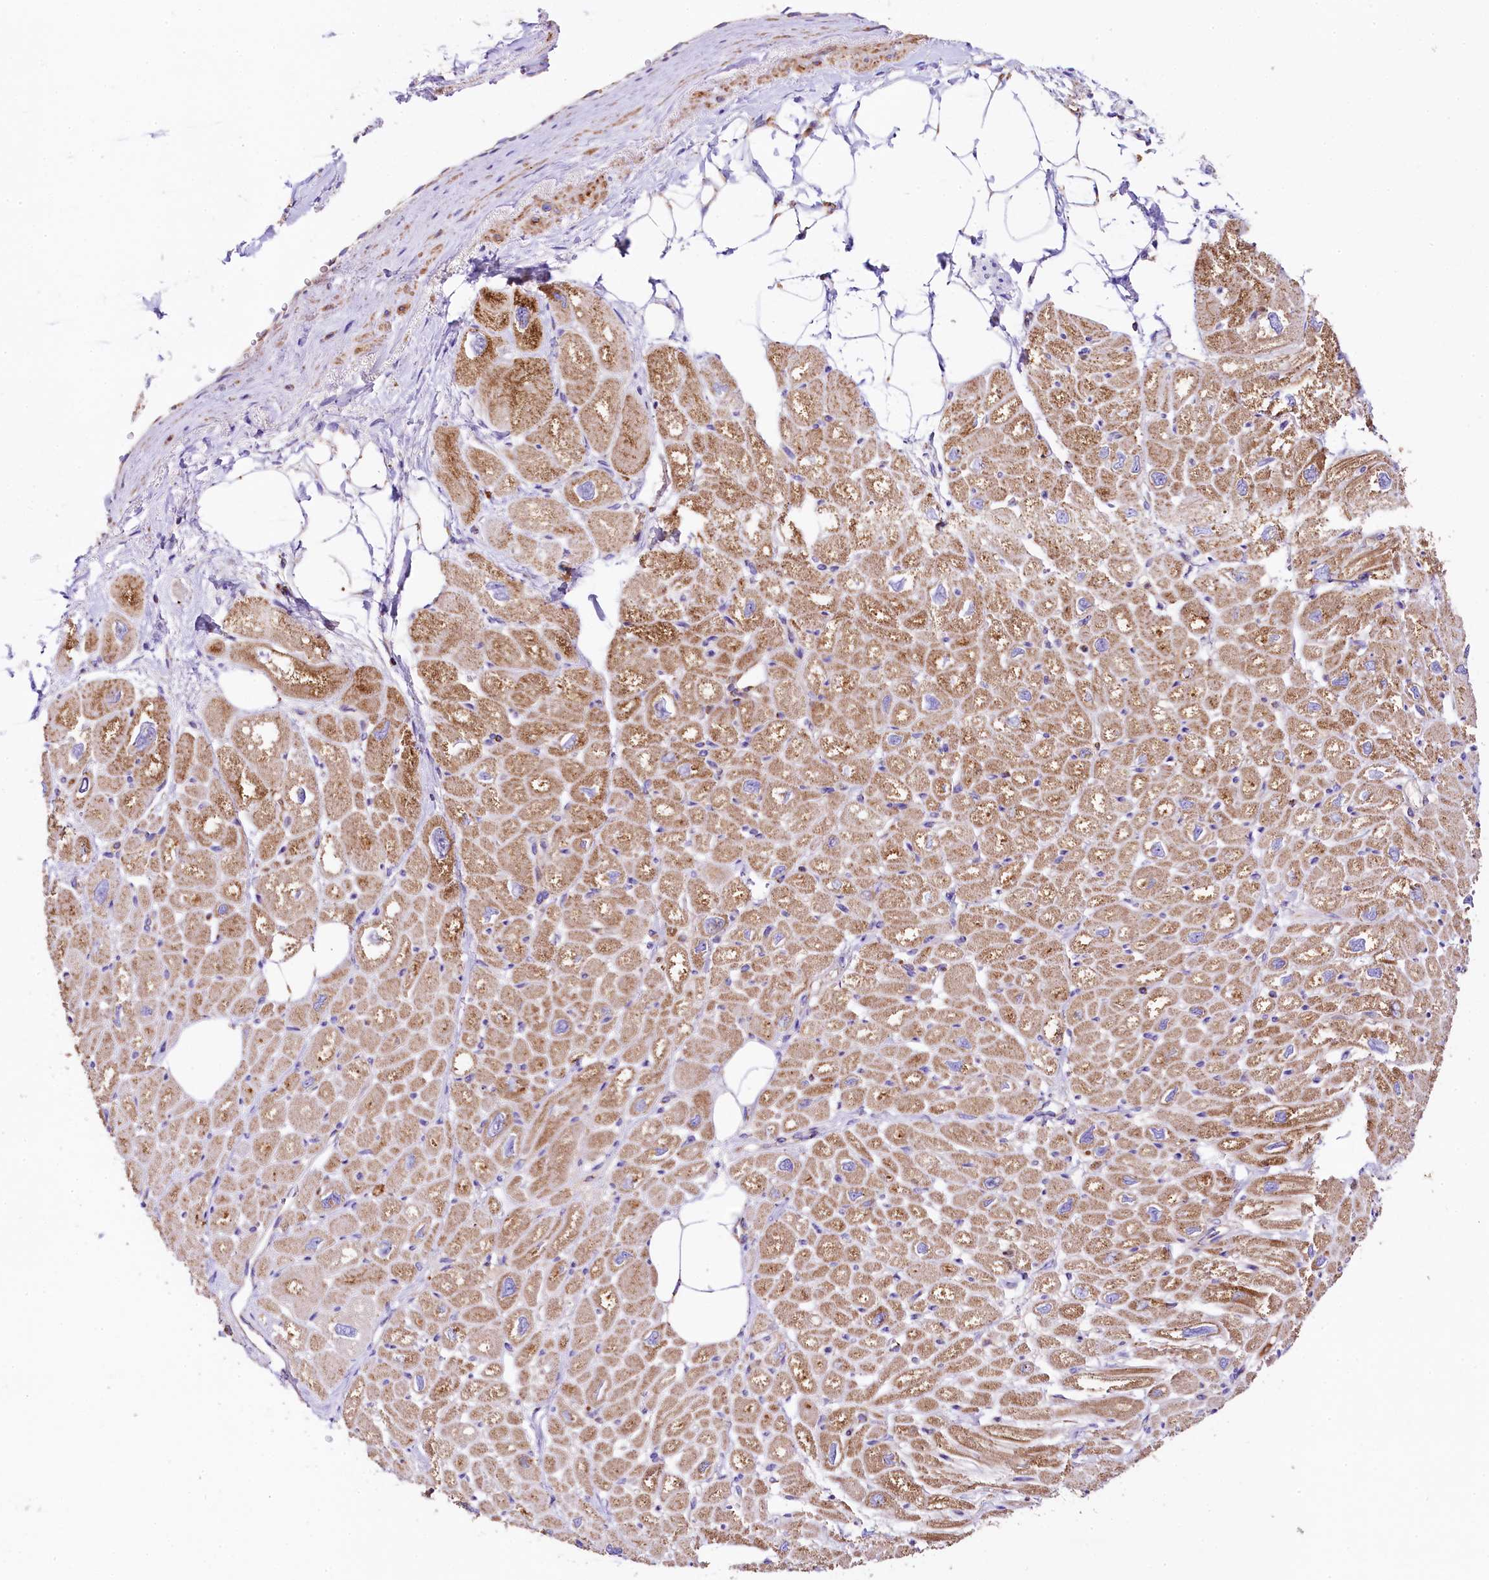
{"staining": {"intensity": "strong", "quantity": ">75%", "location": "cytoplasmic/membranous"}, "tissue": "heart muscle", "cell_type": "Cardiomyocytes", "image_type": "normal", "snomed": [{"axis": "morphology", "description": "Normal tissue, NOS"}, {"axis": "topography", "description": "Heart"}], "caption": "DAB (3,3'-diaminobenzidine) immunohistochemical staining of unremarkable human heart muscle displays strong cytoplasmic/membranous protein positivity in approximately >75% of cardiomyocytes.", "gene": "CLYBL", "patient": {"sex": "male", "age": 50}}